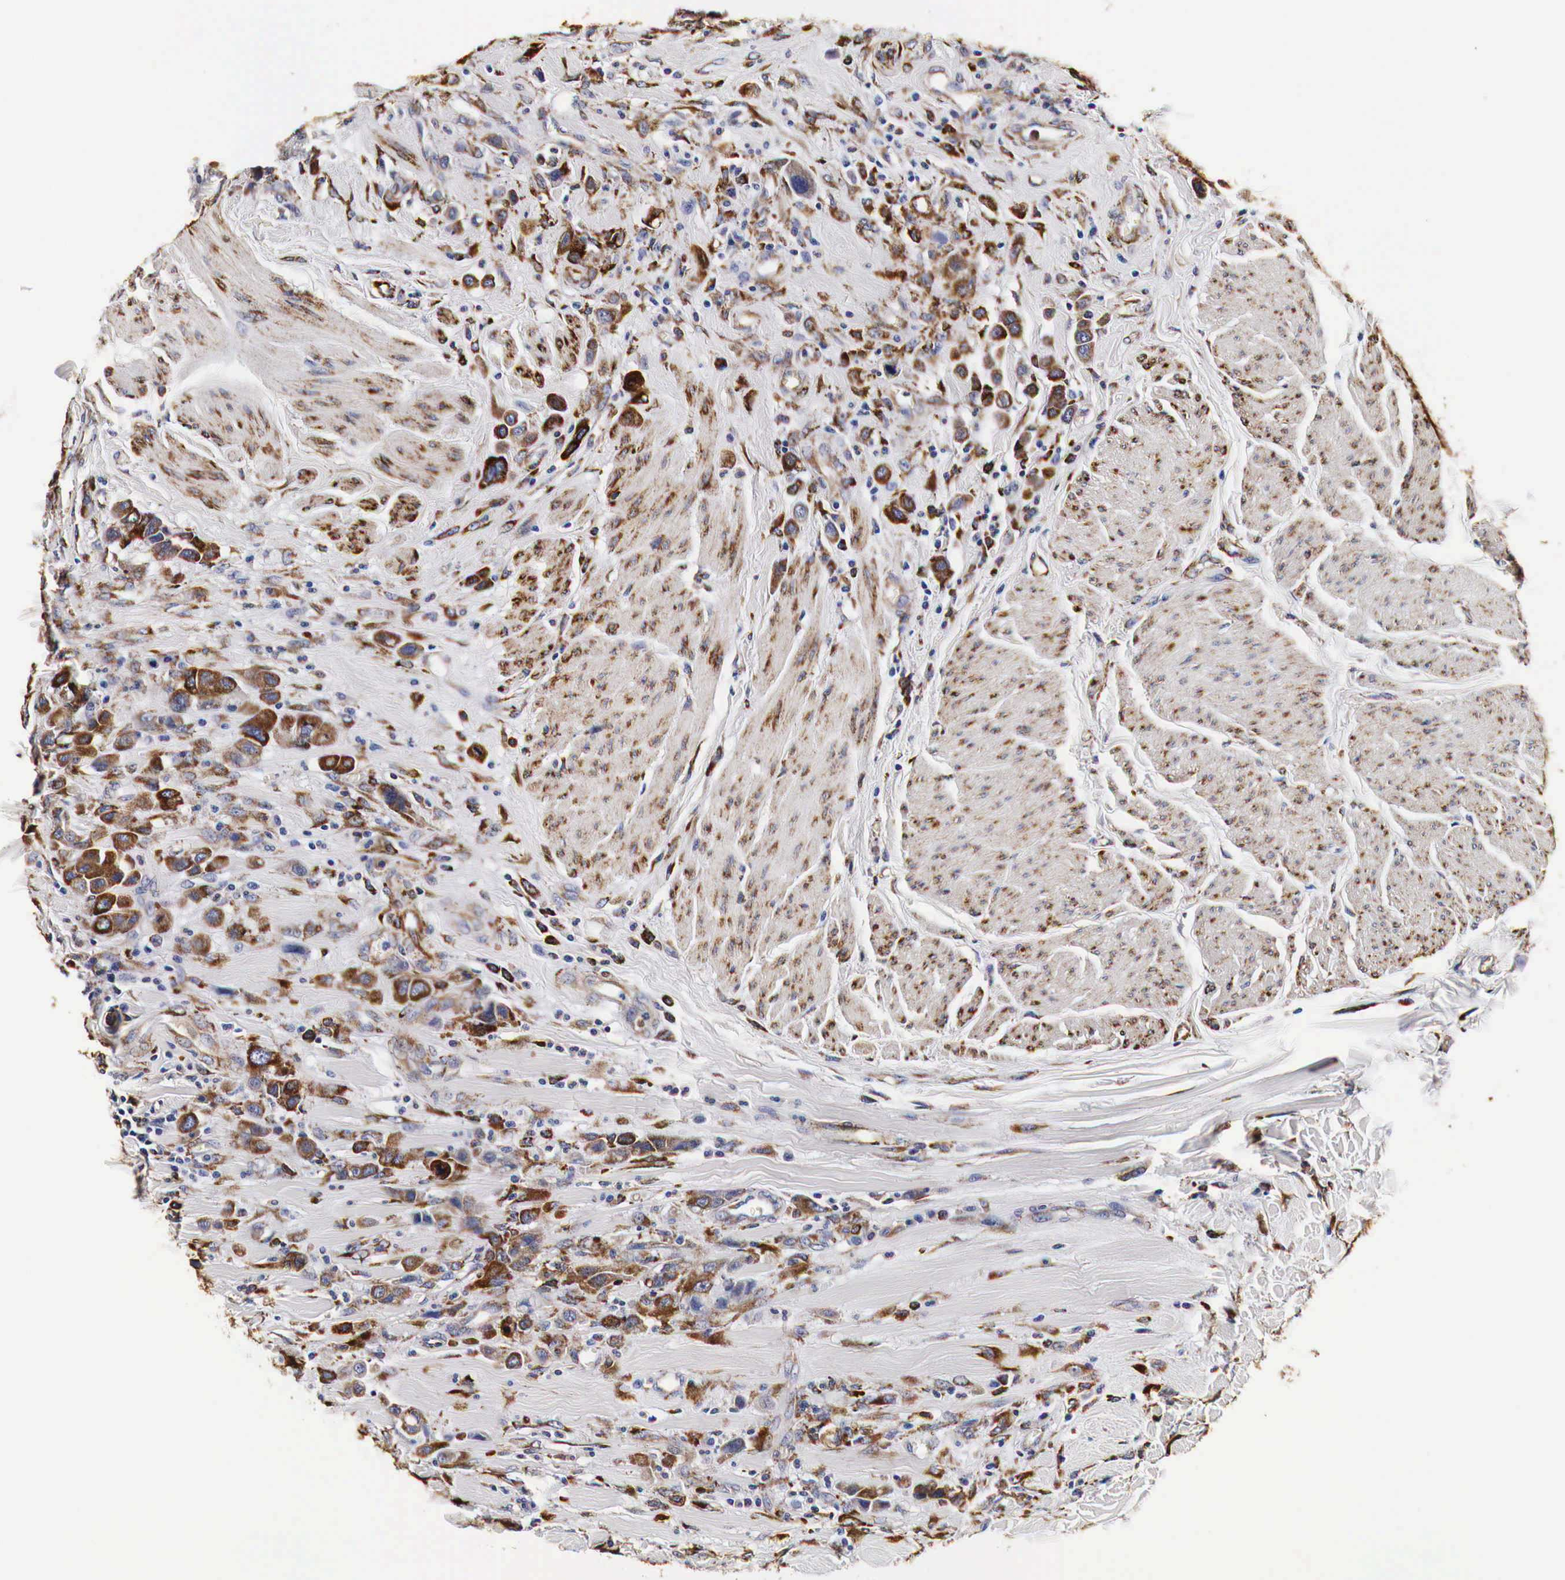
{"staining": {"intensity": "moderate", "quantity": "25%-75%", "location": "cytoplasmic/membranous"}, "tissue": "urothelial cancer", "cell_type": "Tumor cells", "image_type": "cancer", "snomed": [{"axis": "morphology", "description": "Urothelial carcinoma, High grade"}, {"axis": "topography", "description": "Urinary bladder"}], "caption": "Immunohistochemistry histopathology image of human urothelial cancer stained for a protein (brown), which shows medium levels of moderate cytoplasmic/membranous expression in about 25%-75% of tumor cells.", "gene": "CKAP4", "patient": {"sex": "male", "age": 50}}